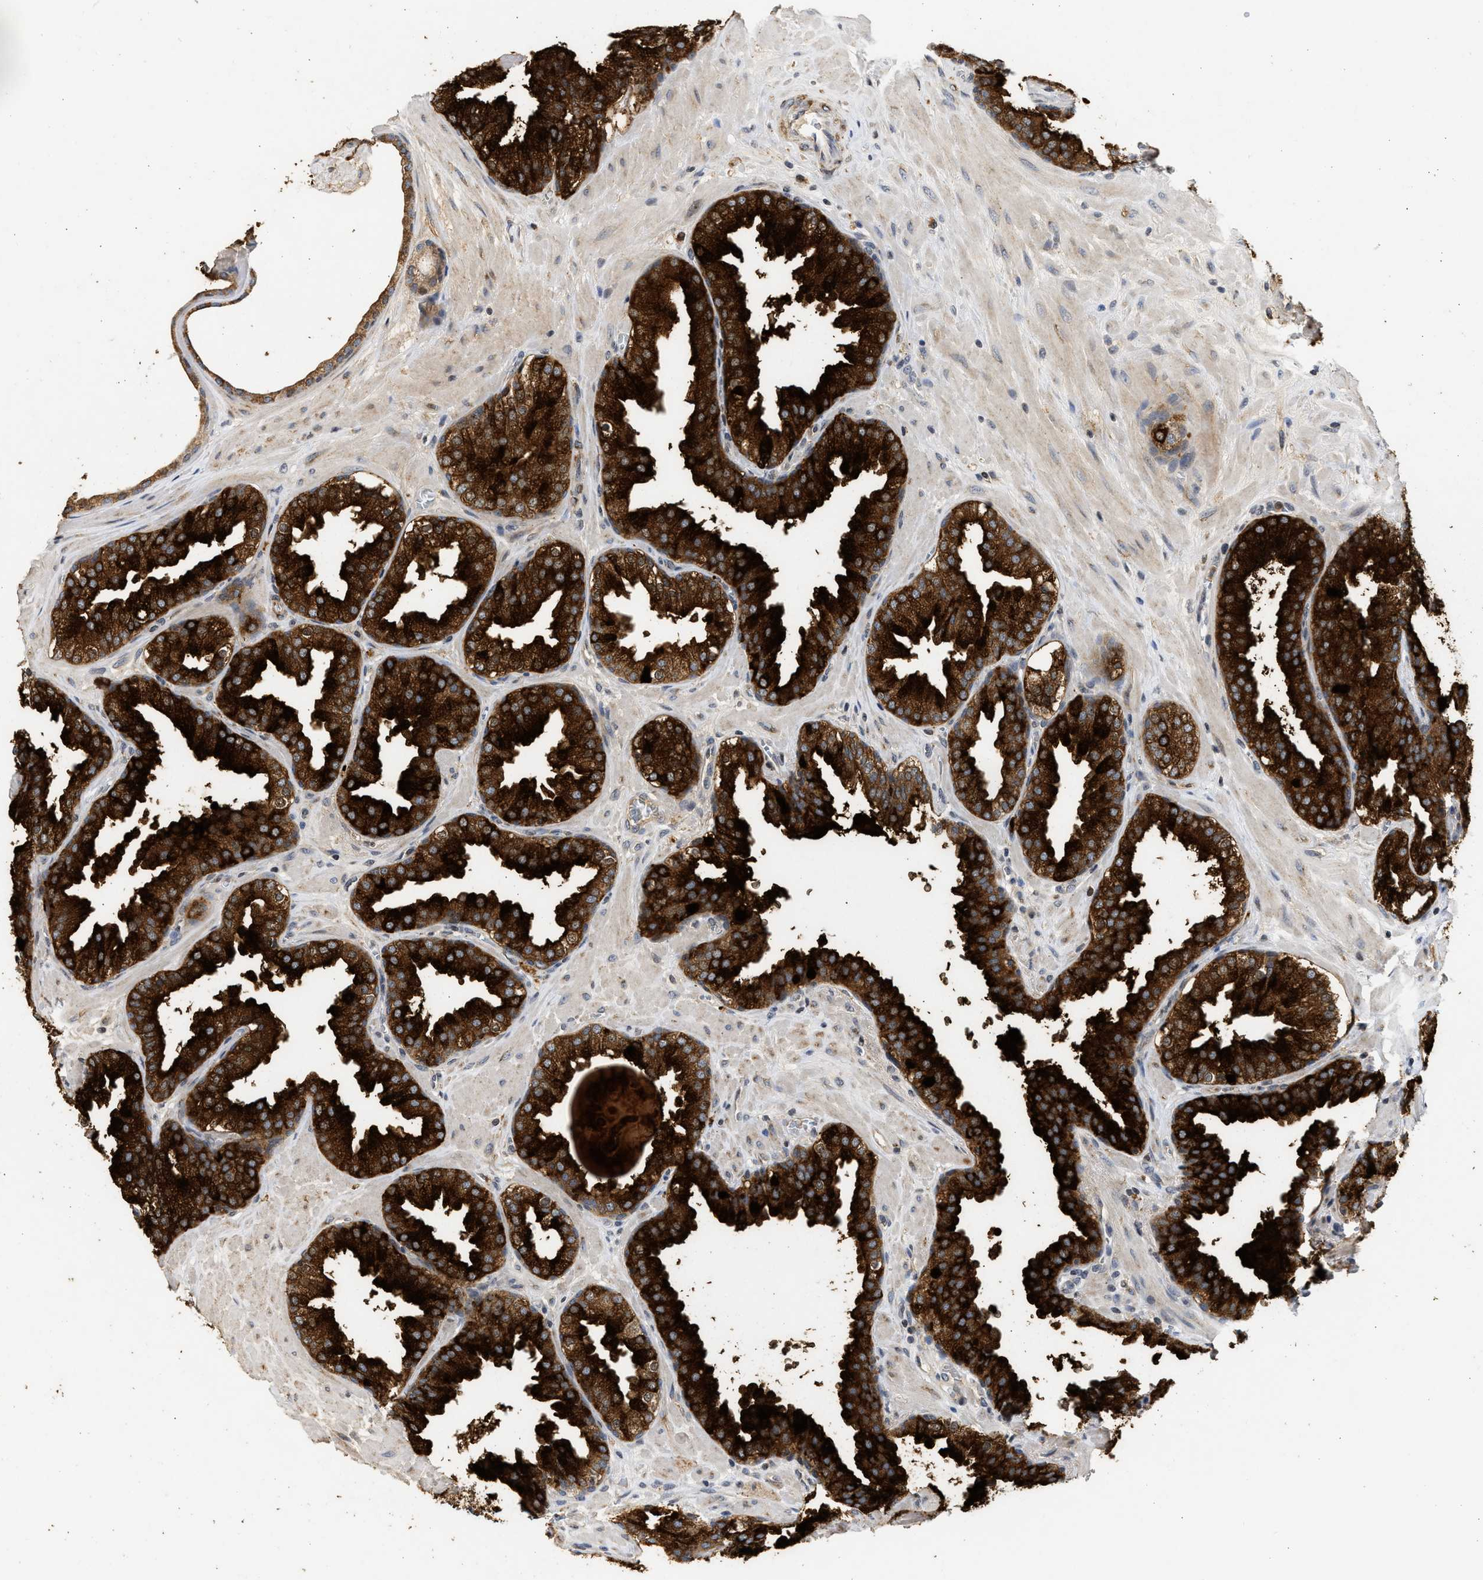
{"staining": {"intensity": "strong", "quantity": ">75%", "location": "cytoplasmic/membranous"}, "tissue": "prostate", "cell_type": "Glandular cells", "image_type": "normal", "snomed": [{"axis": "morphology", "description": "Normal tissue, NOS"}, {"axis": "topography", "description": "Prostate"}], "caption": "Prostate stained with IHC shows strong cytoplasmic/membranous staining in approximately >75% of glandular cells.", "gene": "ENSG00000142539", "patient": {"sex": "male", "age": 51}}